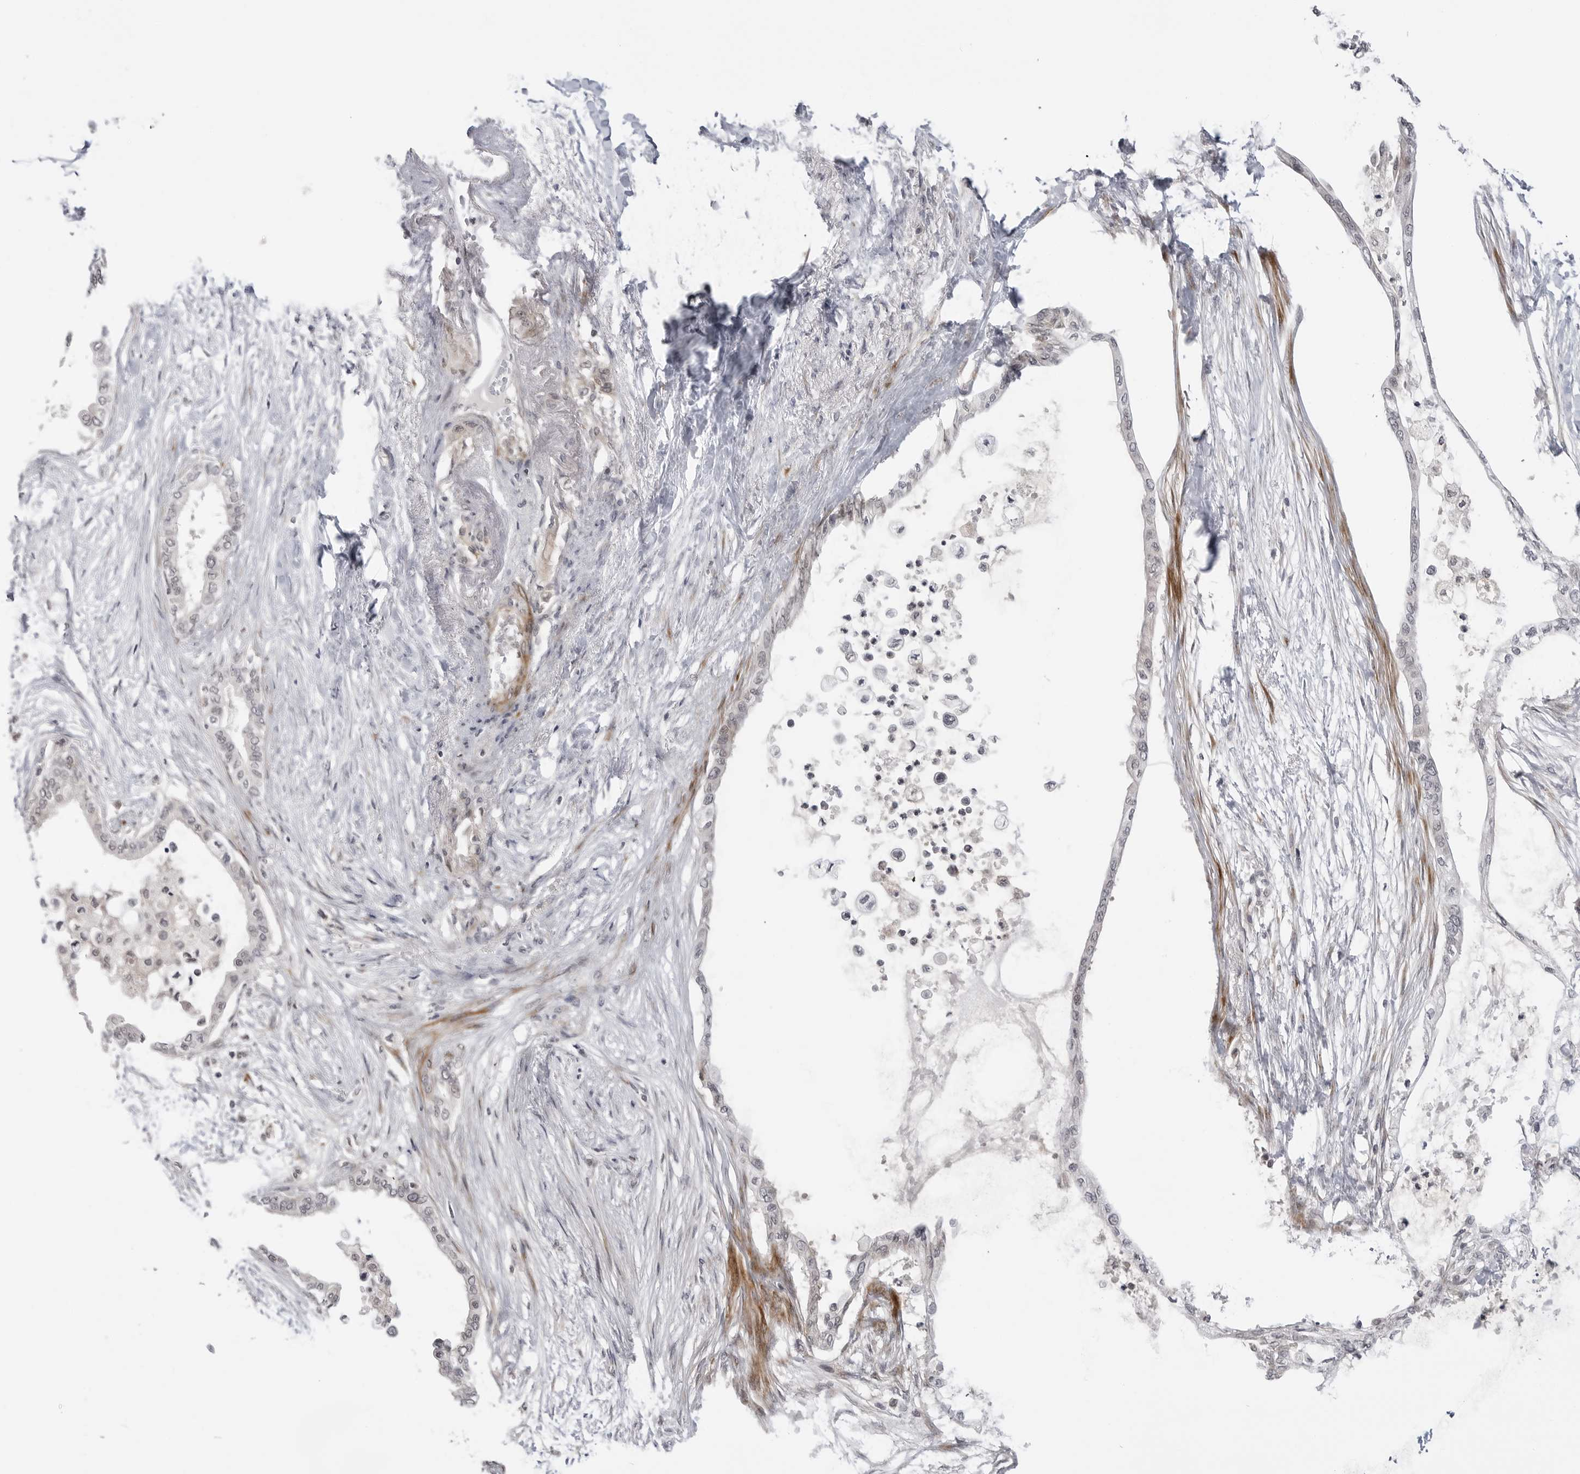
{"staining": {"intensity": "negative", "quantity": "none", "location": "none"}, "tissue": "pancreatic cancer", "cell_type": "Tumor cells", "image_type": "cancer", "snomed": [{"axis": "morphology", "description": "Normal tissue, NOS"}, {"axis": "morphology", "description": "Adenocarcinoma, NOS"}, {"axis": "topography", "description": "Pancreas"}, {"axis": "topography", "description": "Duodenum"}], "caption": "High magnification brightfield microscopy of pancreatic cancer stained with DAB (brown) and counterstained with hematoxylin (blue): tumor cells show no significant expression.", "gene": "ADAMTS5", "patient": {"sex": "female", "age": 60}}